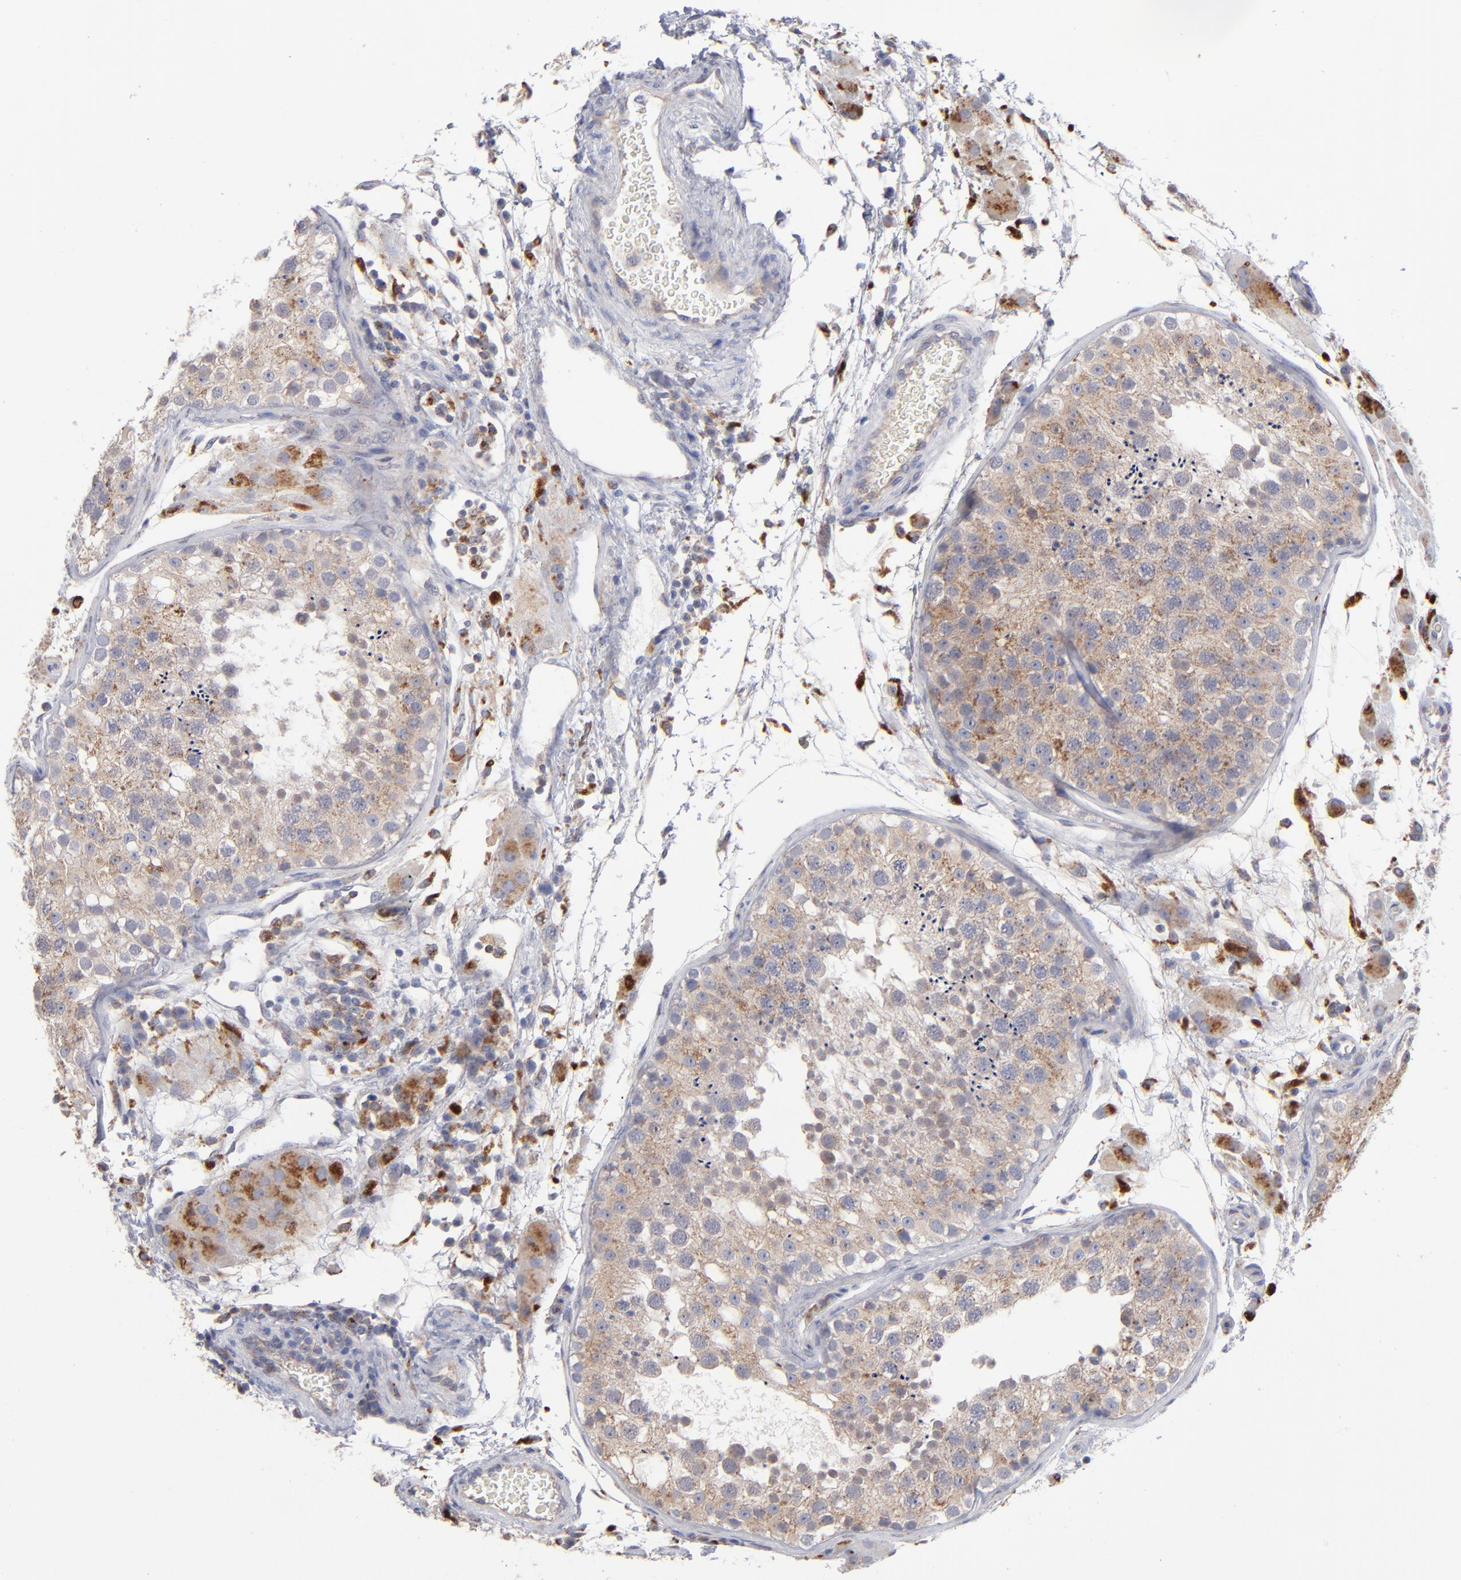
{"staining": {"intensity": "weak", "quantity": ">75%", "location": "cytoplasmic/membranous"}, "tissue": "testis", "cell_type": "Cells in seminiferous ducts", "image_type": "normal", "snomed": [{"axis": "morphology", "description": "Normal tissue, NOS"}, {"axis": "topography", "description": "Testis"}], "caption": "This micrograph exhibits IHC staining of unremarkable testis, with low weak cytoplasmic/membranous positivity in approximately >75% of cells in seminiferous ducts.", "gene": "RRAGA", "patient": {"sex": "male", "age": 26}}